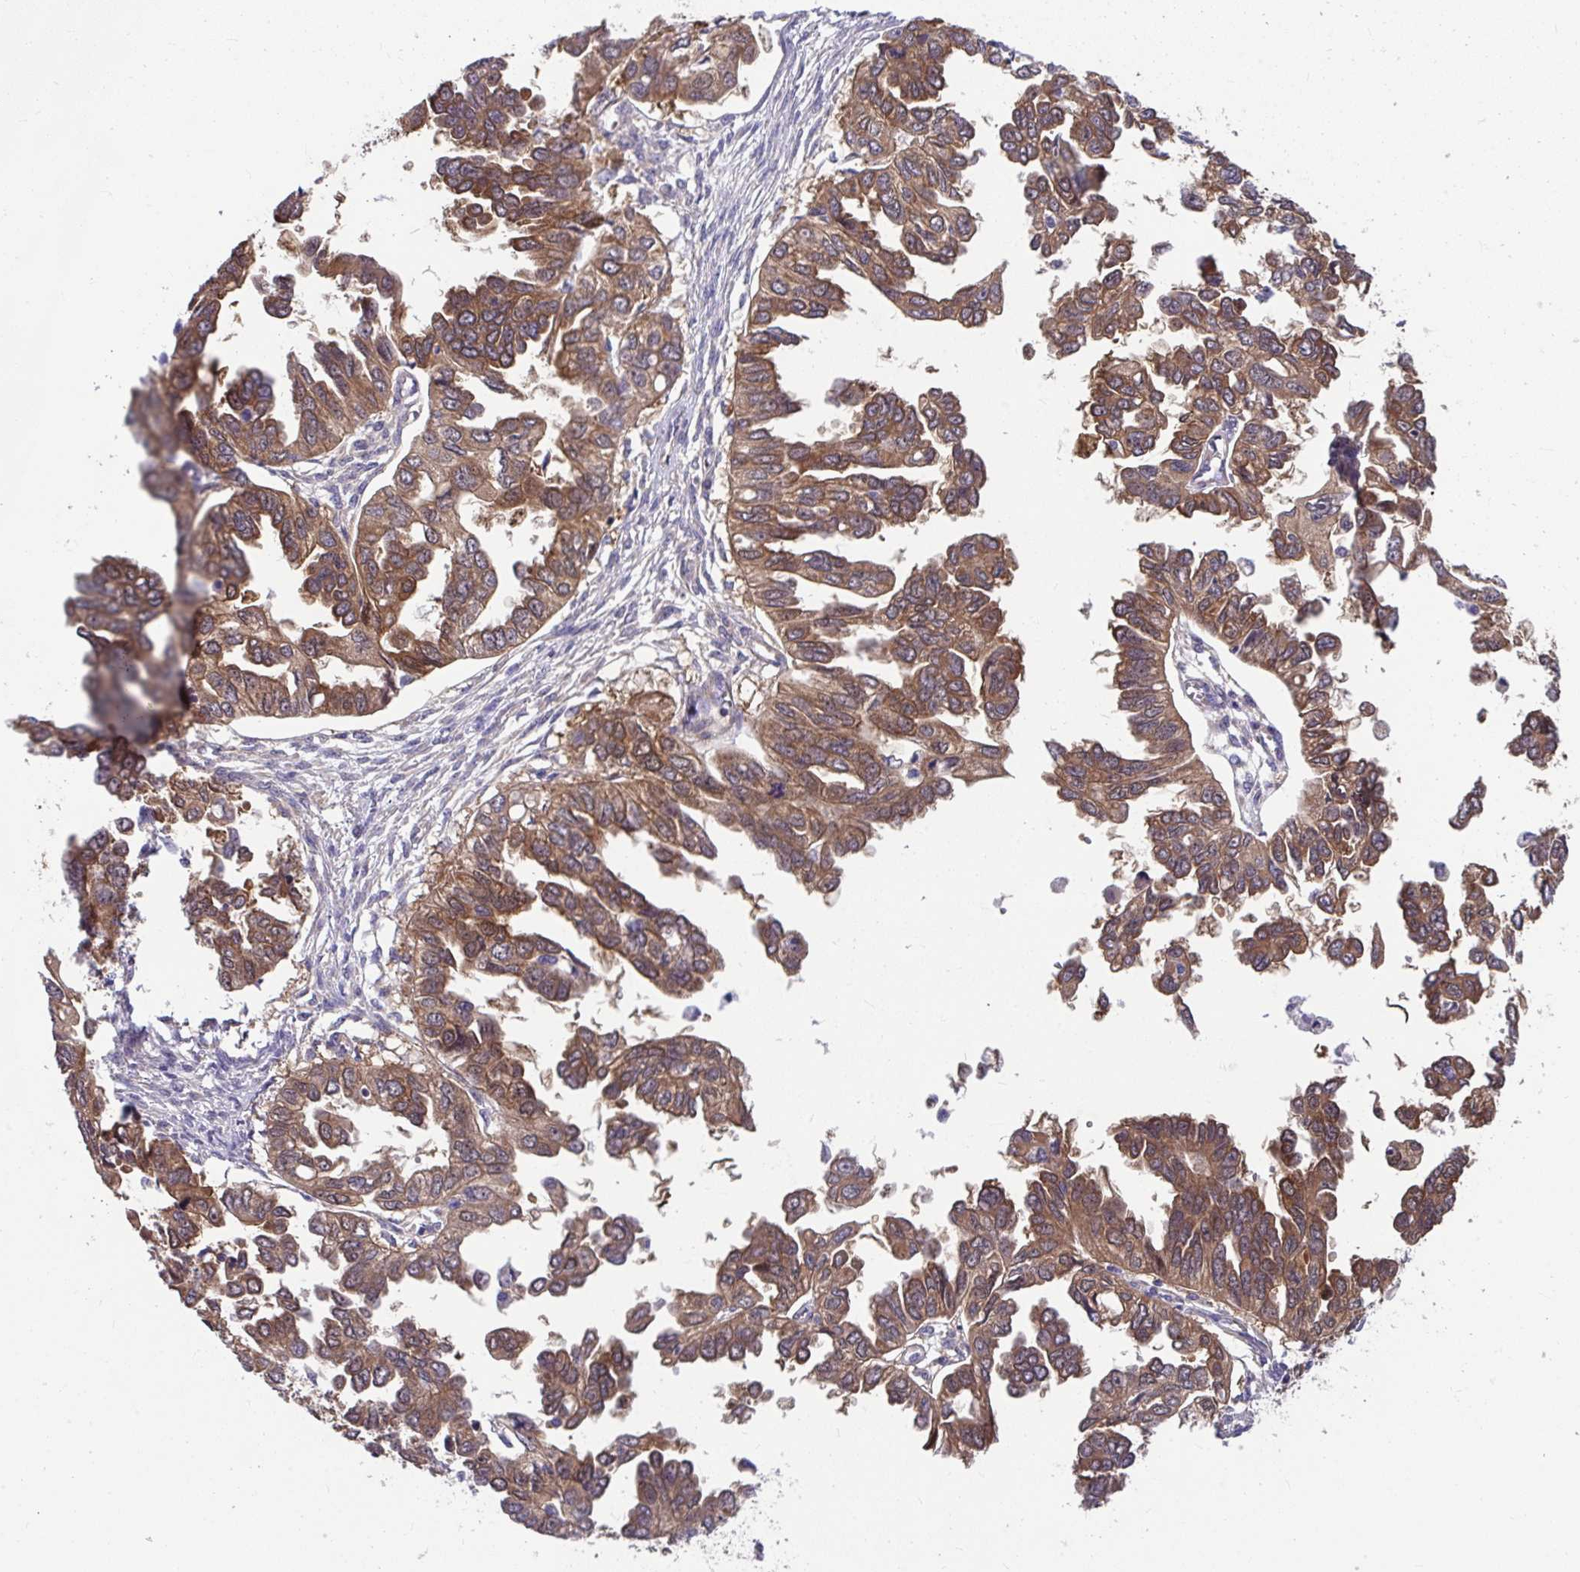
{"staining": {"intensity": "strong", "quantity": ">75%", "location": "cytoplasmic/membranous"}, "tissue": "ovarian cancer", "cell_type": "Tumor cells", "image_type": "cancer", "snomed": [{"axis": "morphology", "description": "Cystadenocarcinoma, serous, NOS"}, {"axis": "topography", "description": "Ovary"}], "caption": "Ovarian cancer stained for a protein displays strong cytoplasmic/membranous positivity in tumor cells. The staining was performed using DAB (3,3'-diaminobenzidine) to visualize the protein expression in brown, while the nuclei were stained in blue with hematoxylin (Magnification: 20x).", "gene": "PCDHB7", "patient": {"sex": "female", "age": 53}}